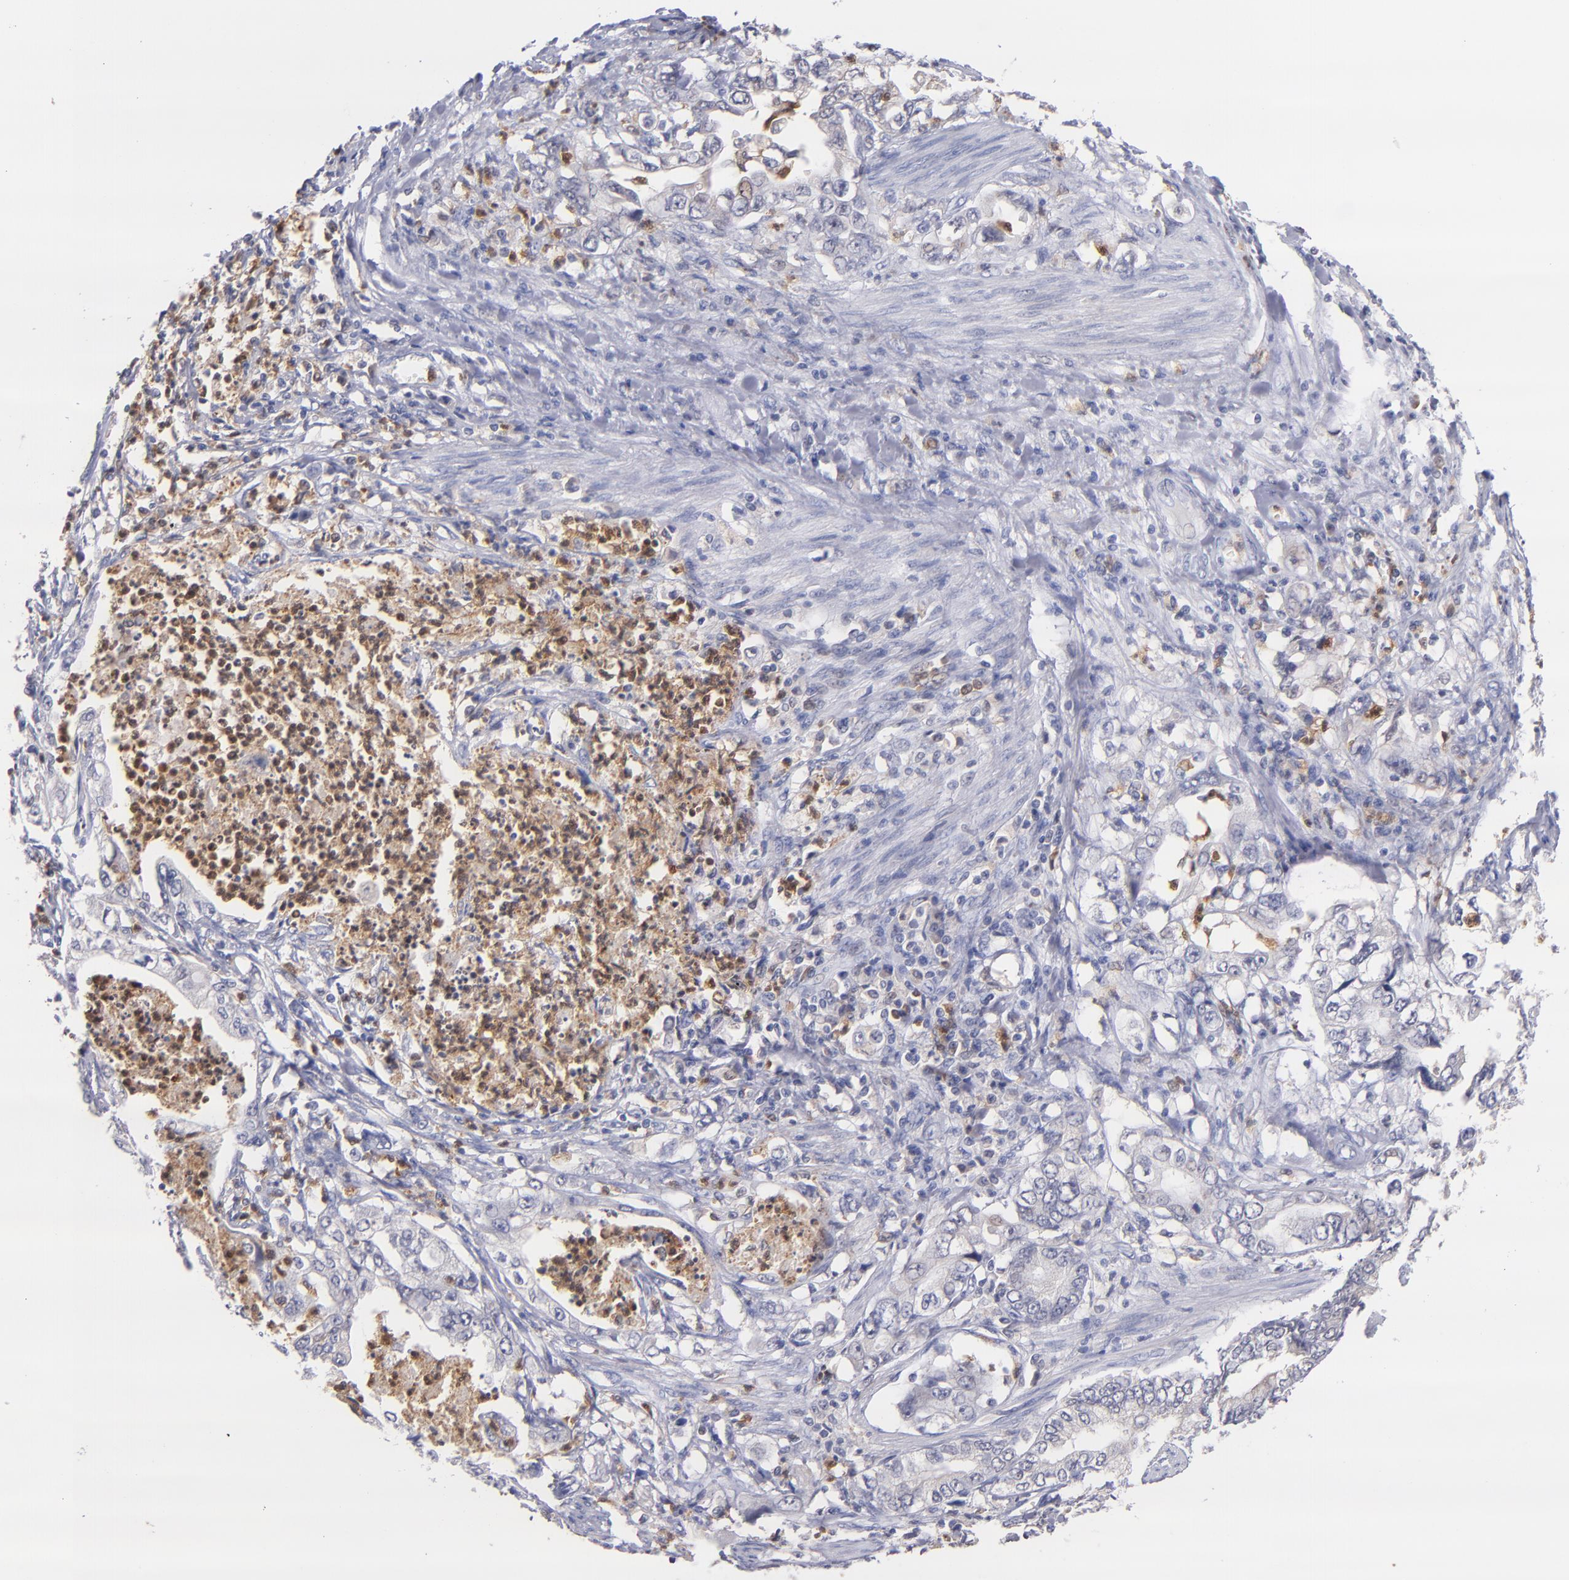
{"staining": {"intensity": "negative", "quantity": "none", "location": "none"}, "tissue": "stomach cancer", "cell_type": "Tumor cells", "image_type": "cancer", "snomed": [{"axis": "morphology", "description": "Adenocarcinoma, NOS"}, {"axis": "topography", "description": "Pancreas"}, {"axis": "topography", "description": "Stomach, upper"}], "caption": "The histopathology image exhibits no significant expression in tumor cells of adenocarcinoma (stomach).", "gene": "PRKCD", "patient": {"sex": "male", "age": 77}}